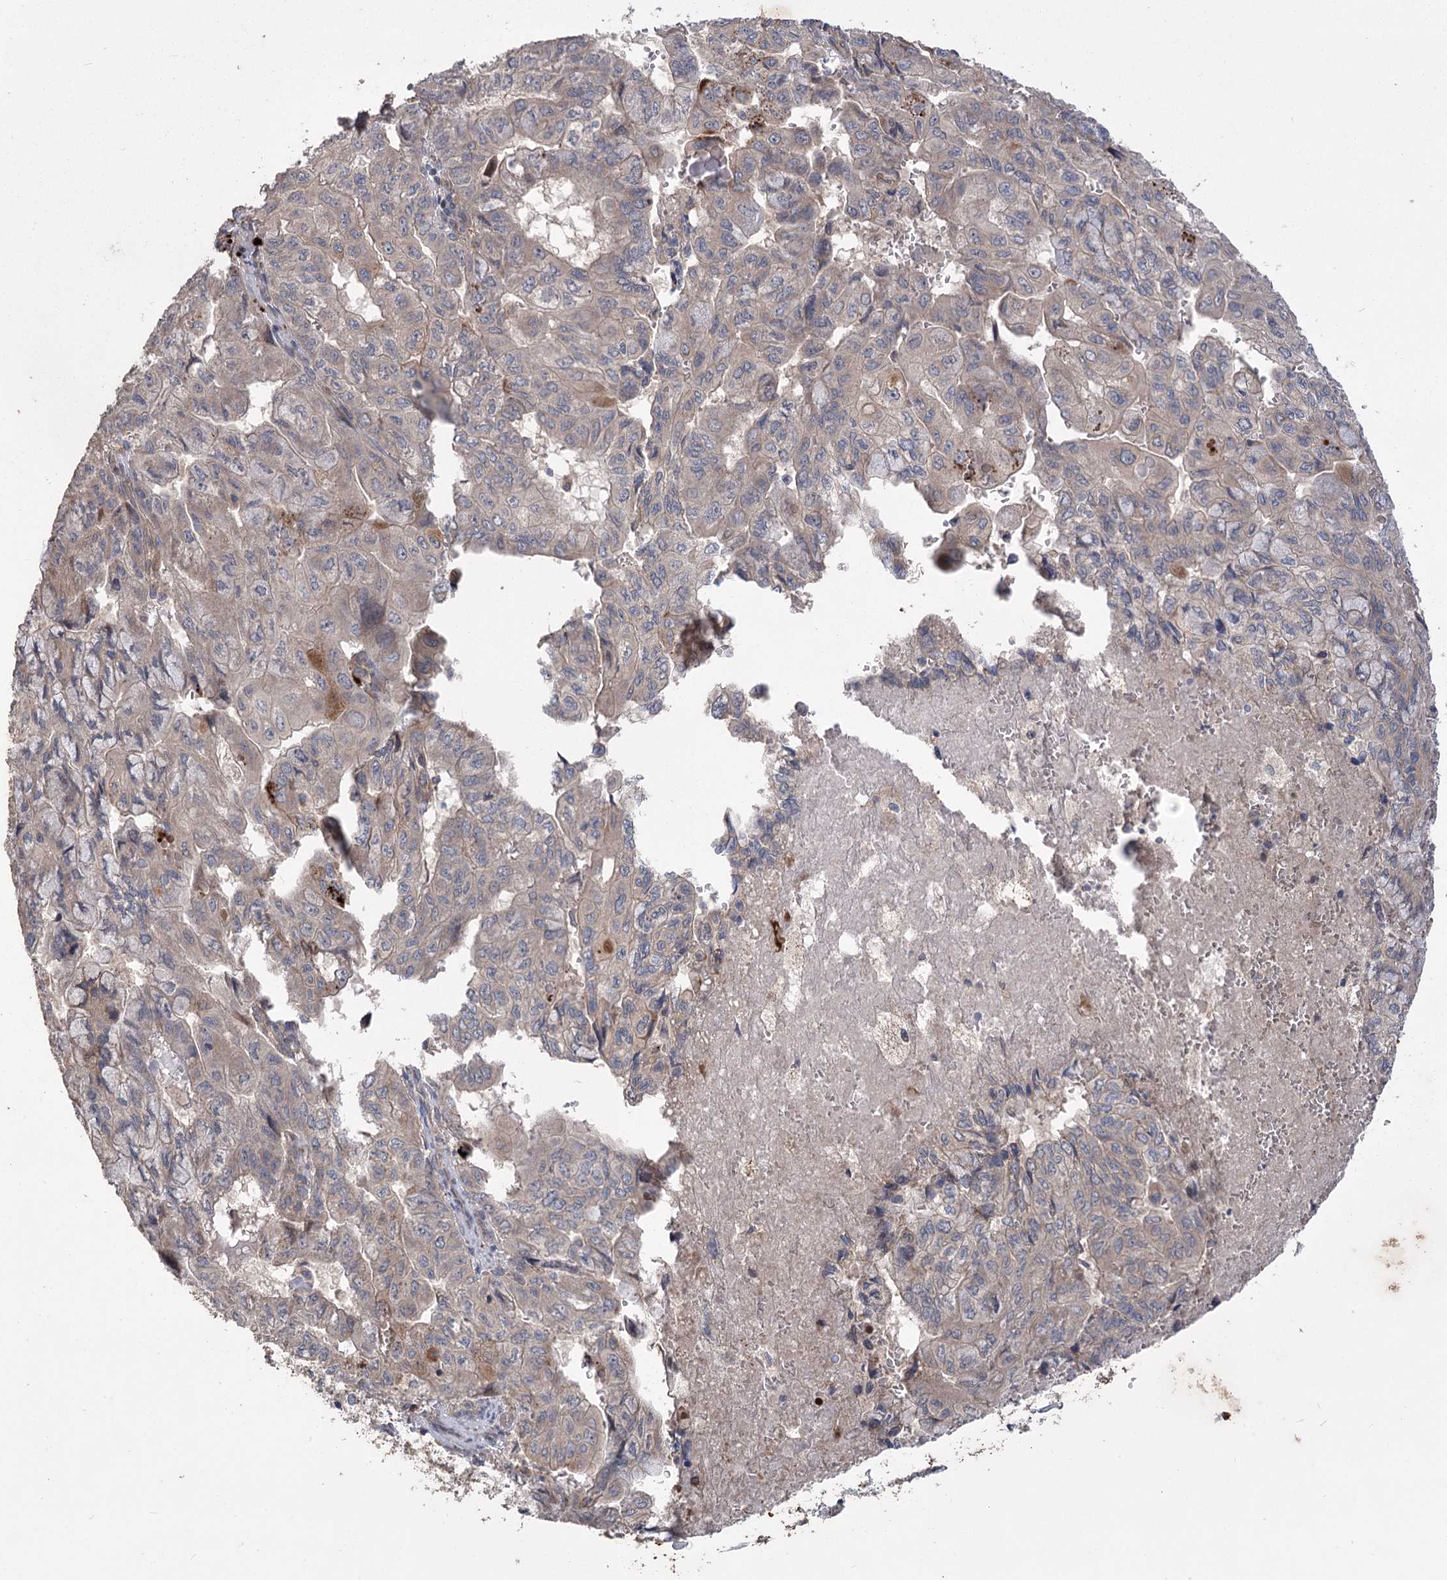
{"staining": {"intensity": "weak", "quantity": "<25%", "location": "cytoplasmic/membranous"}, "tissue": "pancreatic cancer", "cell_type": "Tumor cells", "image_type": "cancer", "snomed": [{"axis": "morphology", "description": "Adenocarcinoma, NOS"}, {"axis": "topography", "description": "Pancreas"}], "caption": "This photomicrograph is of pancreatic cancer (adenocarcinoma) stained with immunohistochemistry to label a protein in brown with the nuclei are counter-stained blue. There is no positivity in tumor cells.", "gene": "RIN2", "patient": {"sex": "male", "age": 51}}